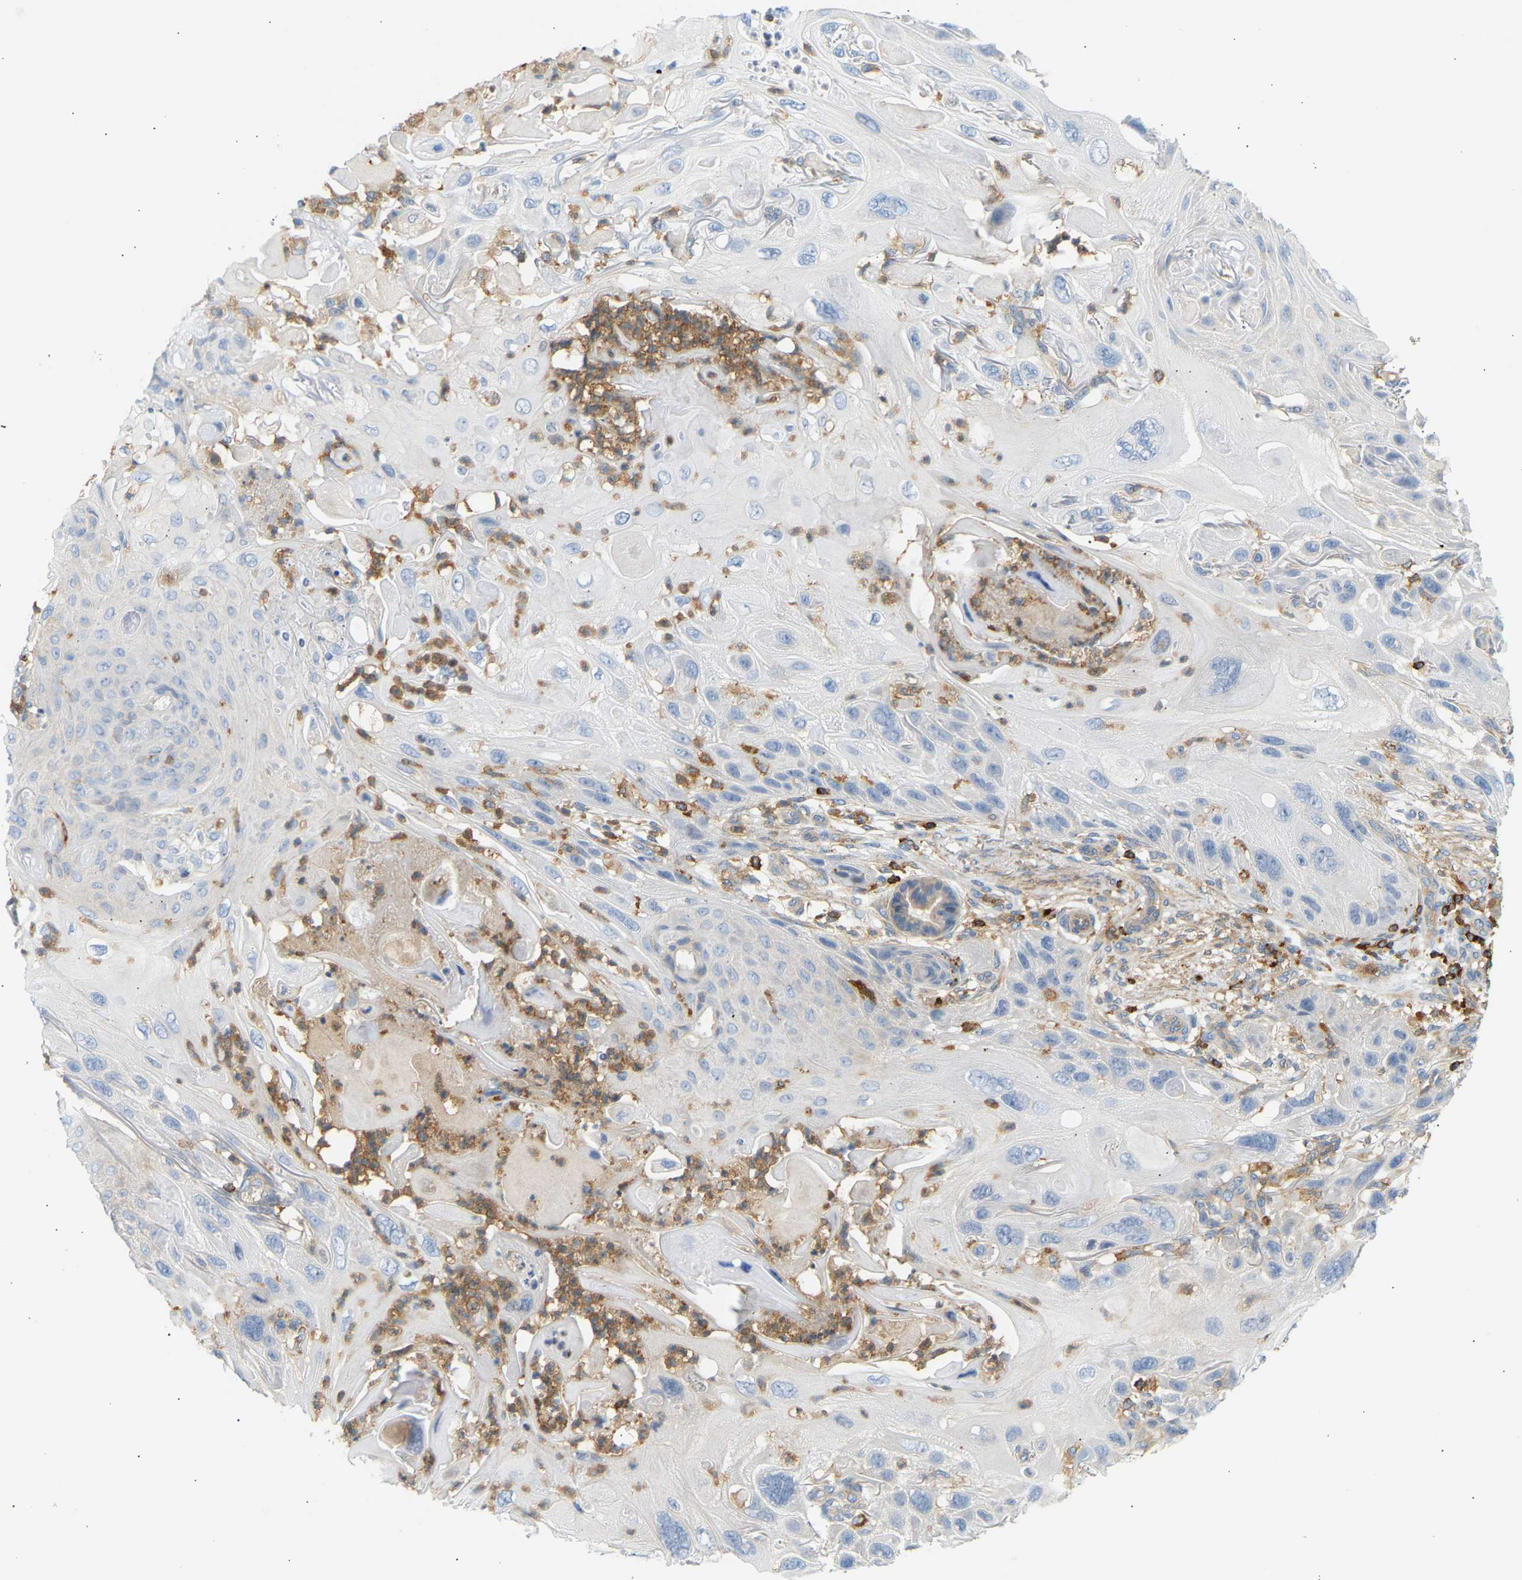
{"staining": {"intensity": "negative", "quantity": "none", "location": "none"}, "tissue": "skin cancer", "cell_type": "Tumor cells", "image_type": "cancer", "snomed": [{"axis": "morphology", "description": "Squamous cell carcinoma, NOS"}, {"axis": "topography", "description": "Skin"}], "caption": "Human skin cancer (squamous cell carcinoma) stained for a protein using immunohistochemistry reveals no staining in tumor cells.", "gene": "FNBP1", "patient": {"sex": "female", "age": 77}}